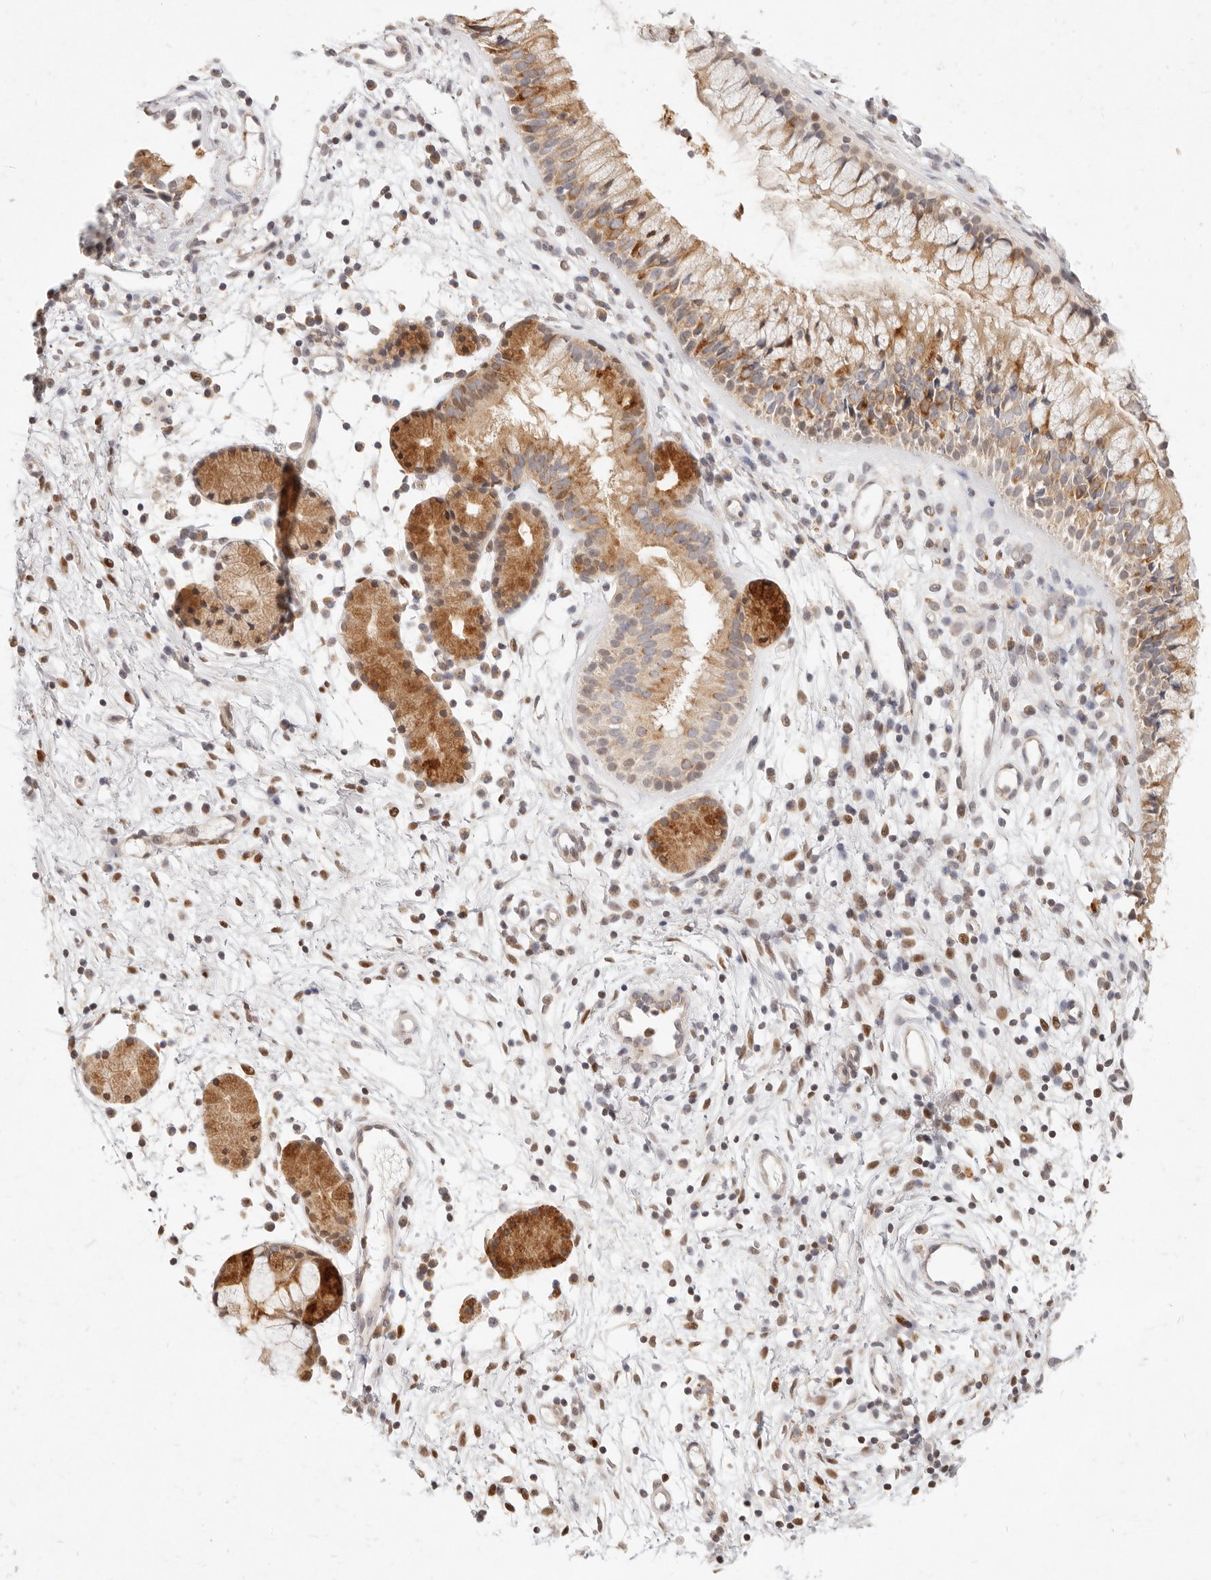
{"staining": {"intensity": "moderate", "quantity": ">75%", "location": "cytoplasmic/membranous"}, "tissue": "nasopharynx", "cell_type": "Respiratory epithelial cells", "image_type": "normal", "snomed": [{"axis": "morphology", "description": "Normal tissue, NOS"}, {"axis": "topography", "description": "Nasopharynx"}], "caption": "Immunohistochemistry micrograph of benign nasopharynx: nasopharynx stained using immunohistochemistry shows medium levels of moderate protein expression localized specifically in the cytoplasmic/membranous of respiratory epithelial cells, appearing as a cytoplasmic/membranous brown color.", "gene": "ASCL3", "patient": {"sex": "male", "age": 21}}